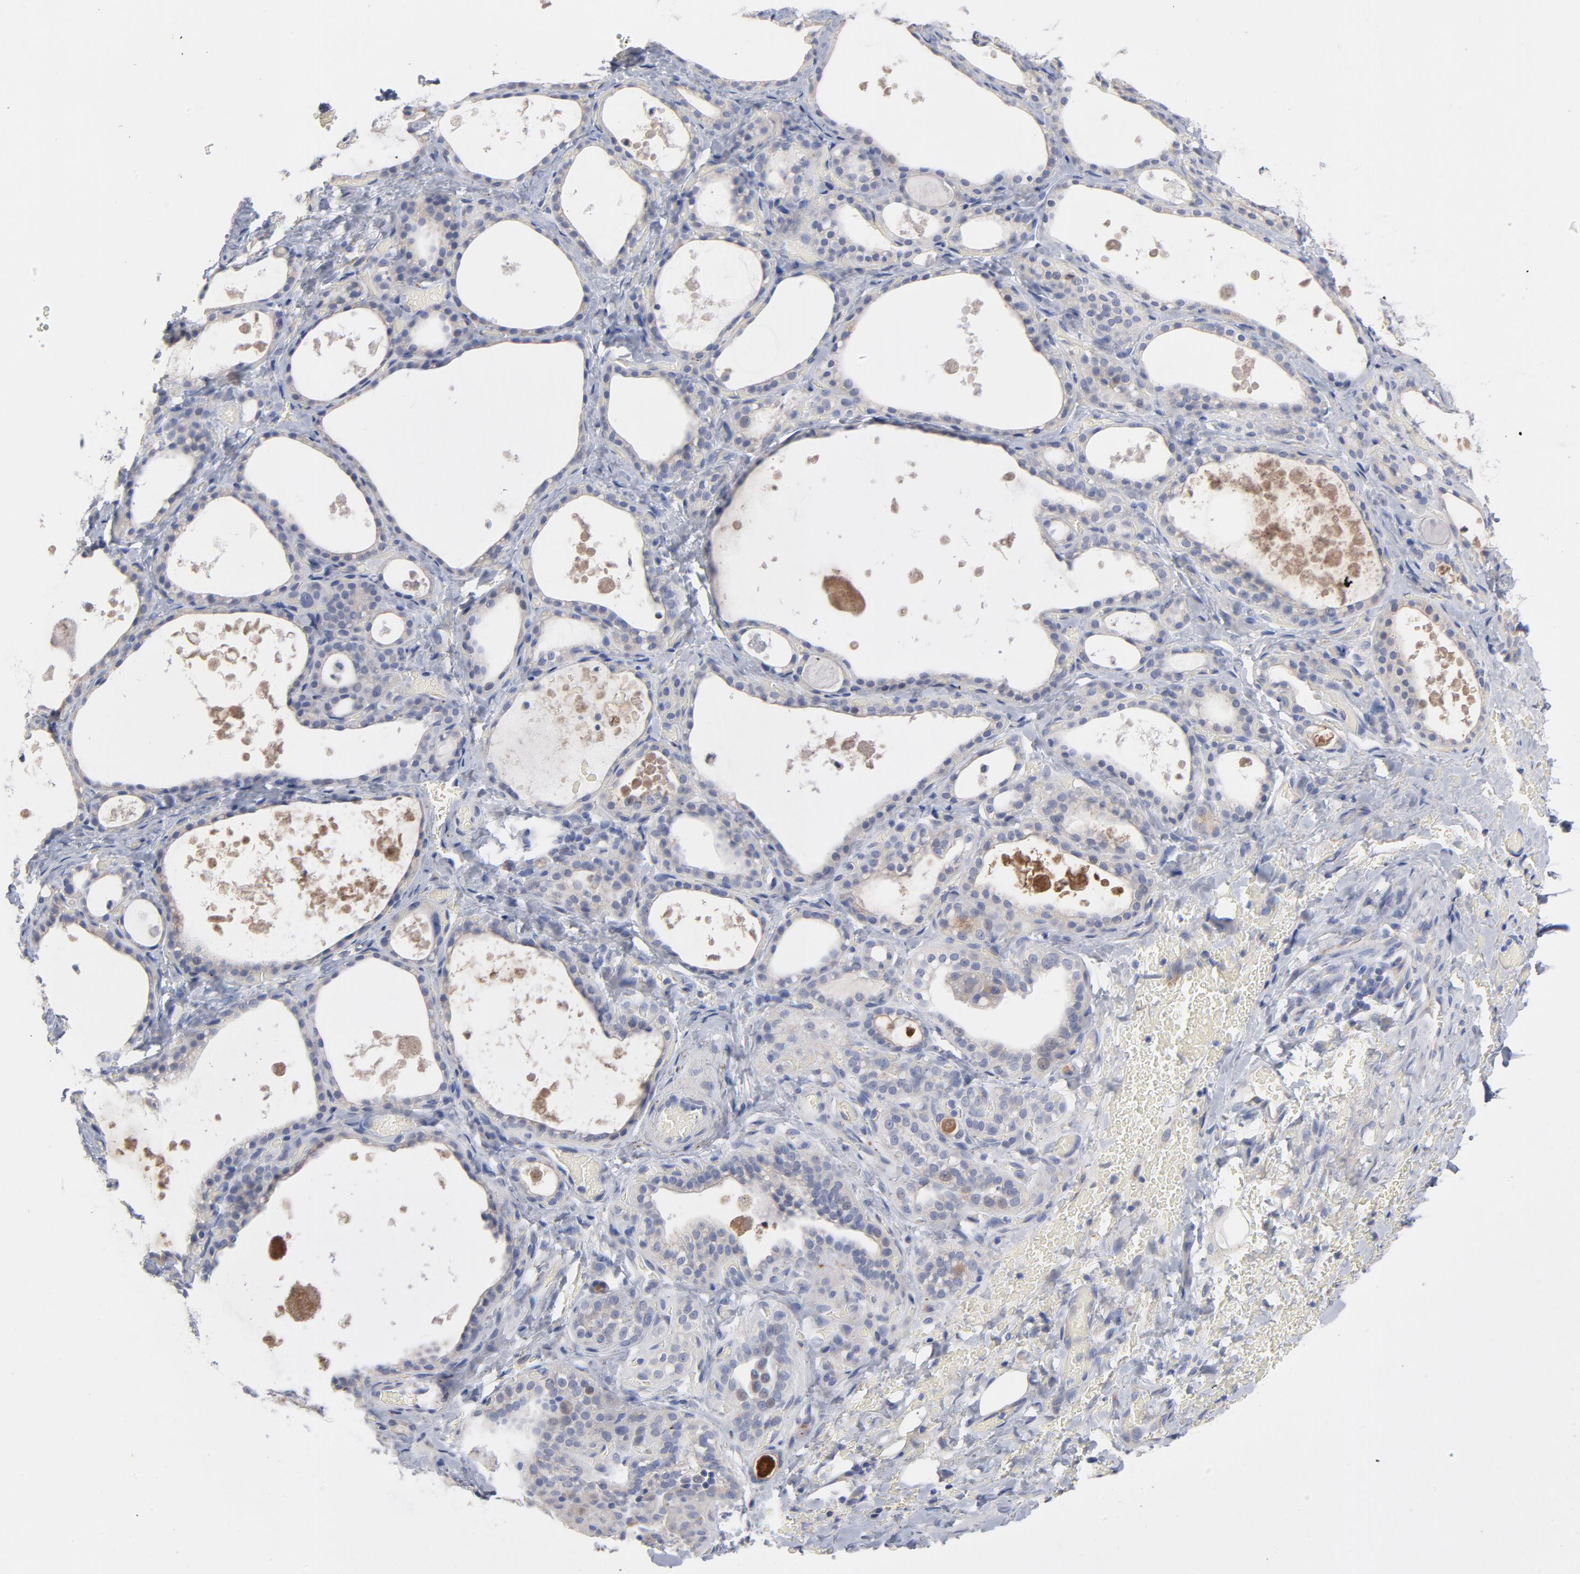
{"staining": {"intensity": "weak", "quantity": "<25%", "location": "cytoplasmic/membranous"}, "tissue": "thyroid gland", "cell_type": "Glandular cells", "image_type": "normal", "snomed": [{"axis": "morphology", "description": "Normal tissue, NOS"}, {"axis": "topography", "description": "Thyroid gland"}], "caption": "Photomicrograph shows no significant protein expression in glandular cells of benign thyroid gland.", "gene": "CPE", "patient": {"sex": "male", "age": 61}}